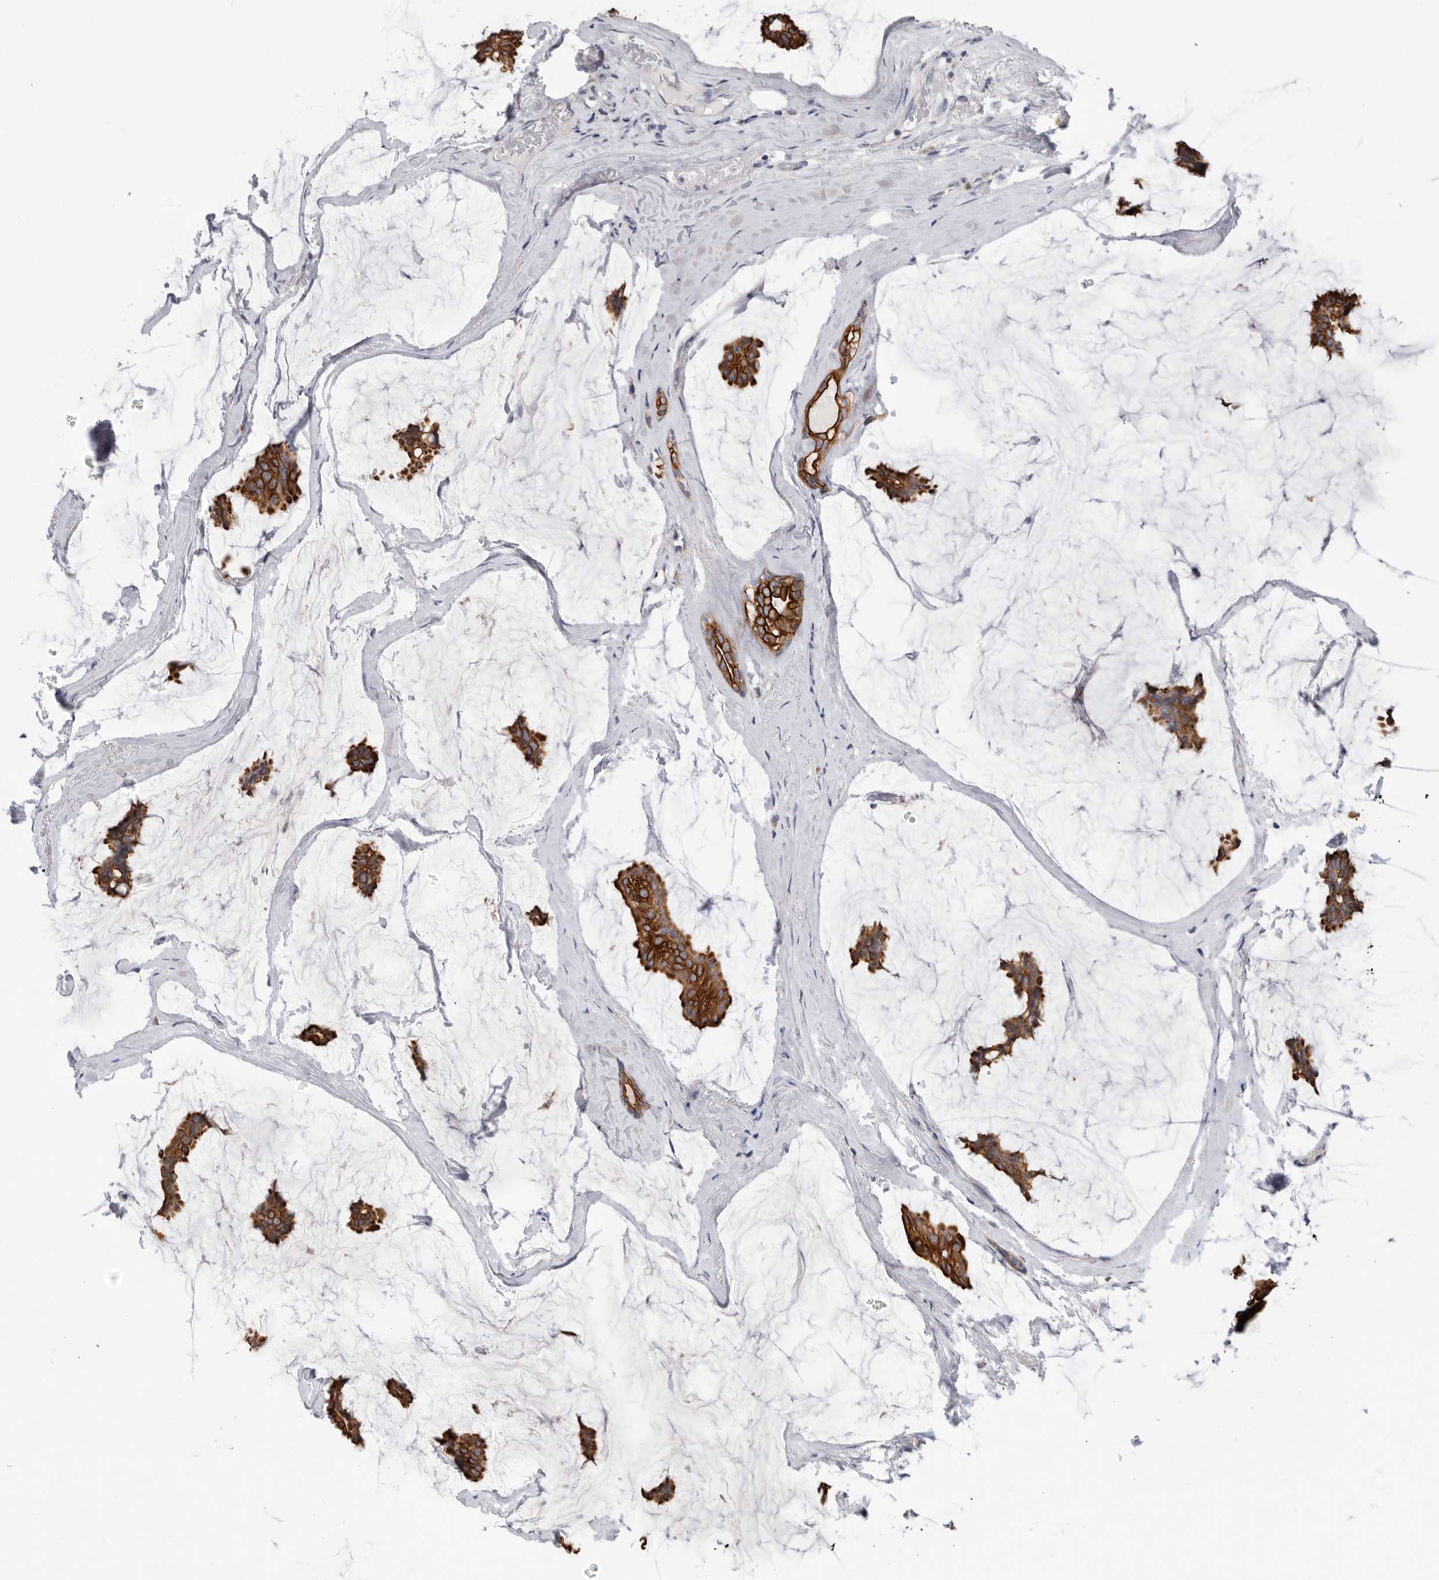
{"staining": {"intensity": "strong", "quantity": ">75%", "location": "cytoplasmic/membranous"}, "tissue": "breast cancer", "cell_type": "Tumor cells", "image_type": "cancer", "snomed": [{"axis": "morphology", "description": "Duct carcinoma"}, {"axis": "topography", "description": "Breast"}], "caption": "Protein staining reveals strong cytoplasmic/membranous staining in approximately >75% of tumor cells in invasive ductal carcinoma (breast). (Stains: DAB (3,3'-diaminobenzidine) in brown, nuclei in blue, Microscopy: brightfield microscopy at high magnification).", "gene": "MTFR1L", "patient": {"sex": "female", "age": 93}}